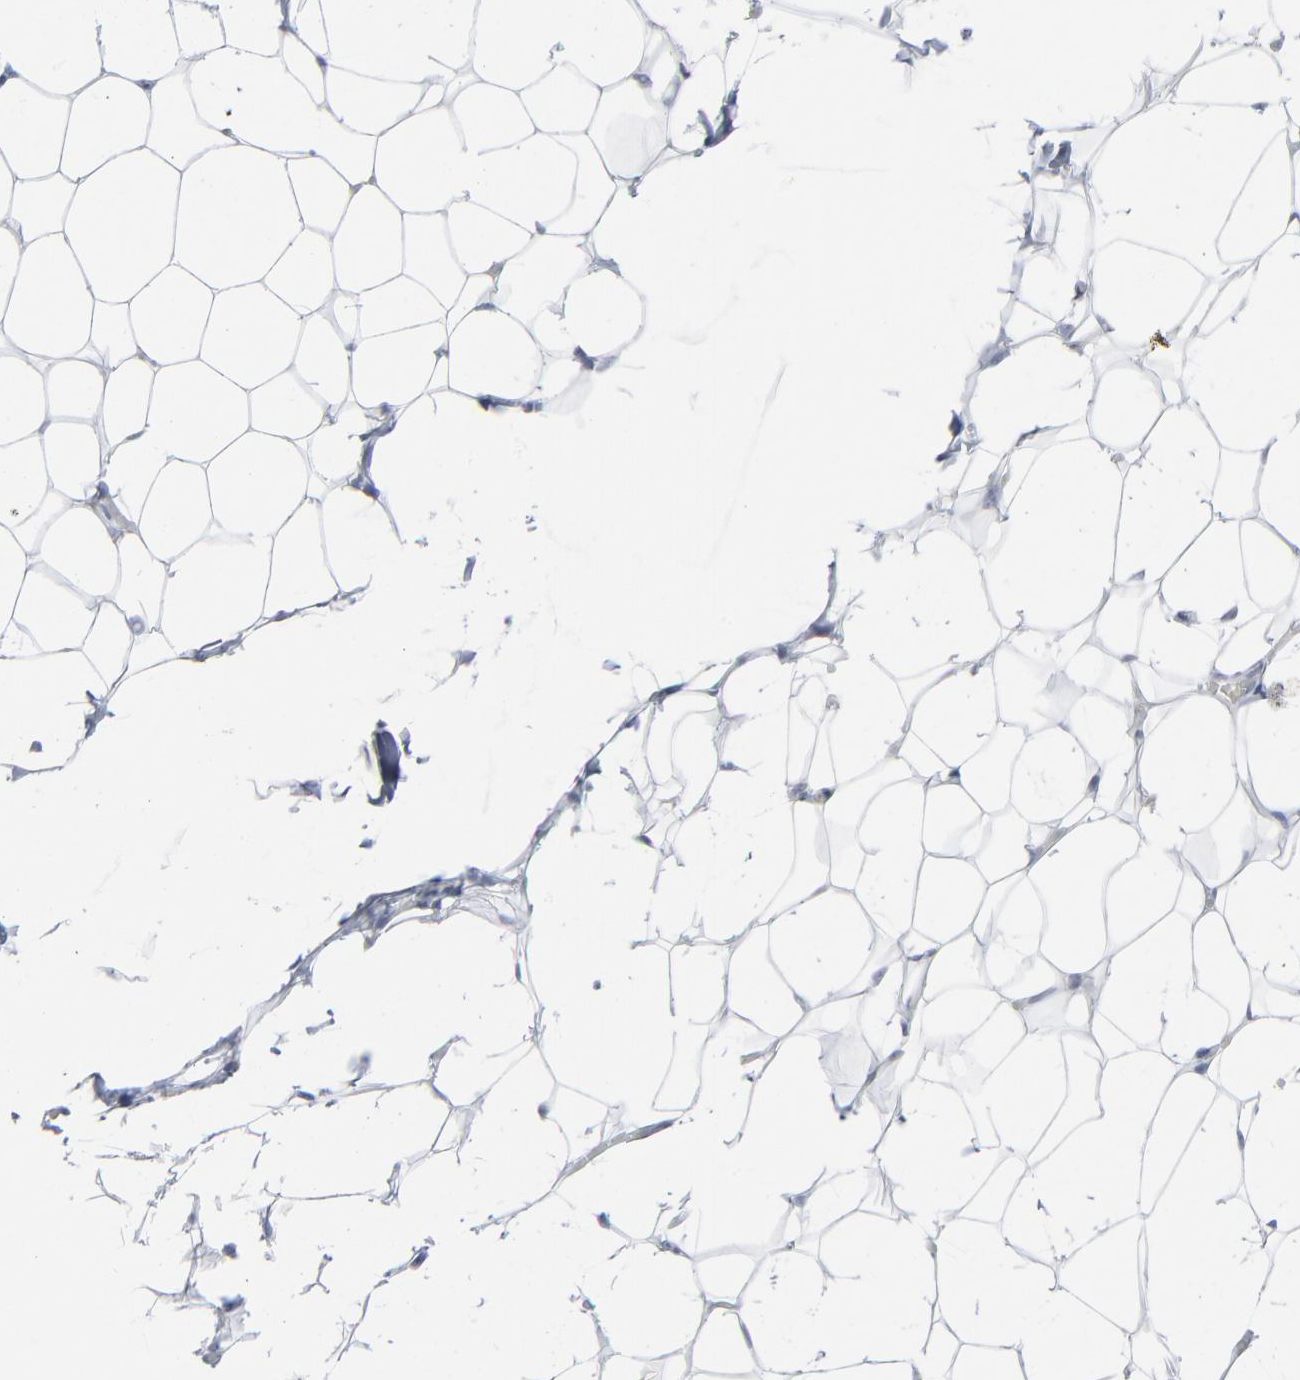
{"staining": {"intensity": "negative", "quantity": "none", "location": "none"}, "tissue": "adipose tissue", "cell_type": "Adipocytes", "image_type": "normal", "snomed": [{"axis": "morphology", "description": "Normal tissue, NOS"}, {"axis": "topography", "description": "Soft tissue"}], "caption": "An immunohistochemistry (IHC) histopathology image of normal adipose tissue is shown. There is no staining in adipocytes of adipose tissue. The staining was performed using DAB (3,3'-diaminobenzidine) to visualize the protein expression in brown, while the nuclei were stained in blue with hematoxylin (Magnification: 20x).", "gene": "PAGE1", "patient": {"sex": "male", "age": 26}}